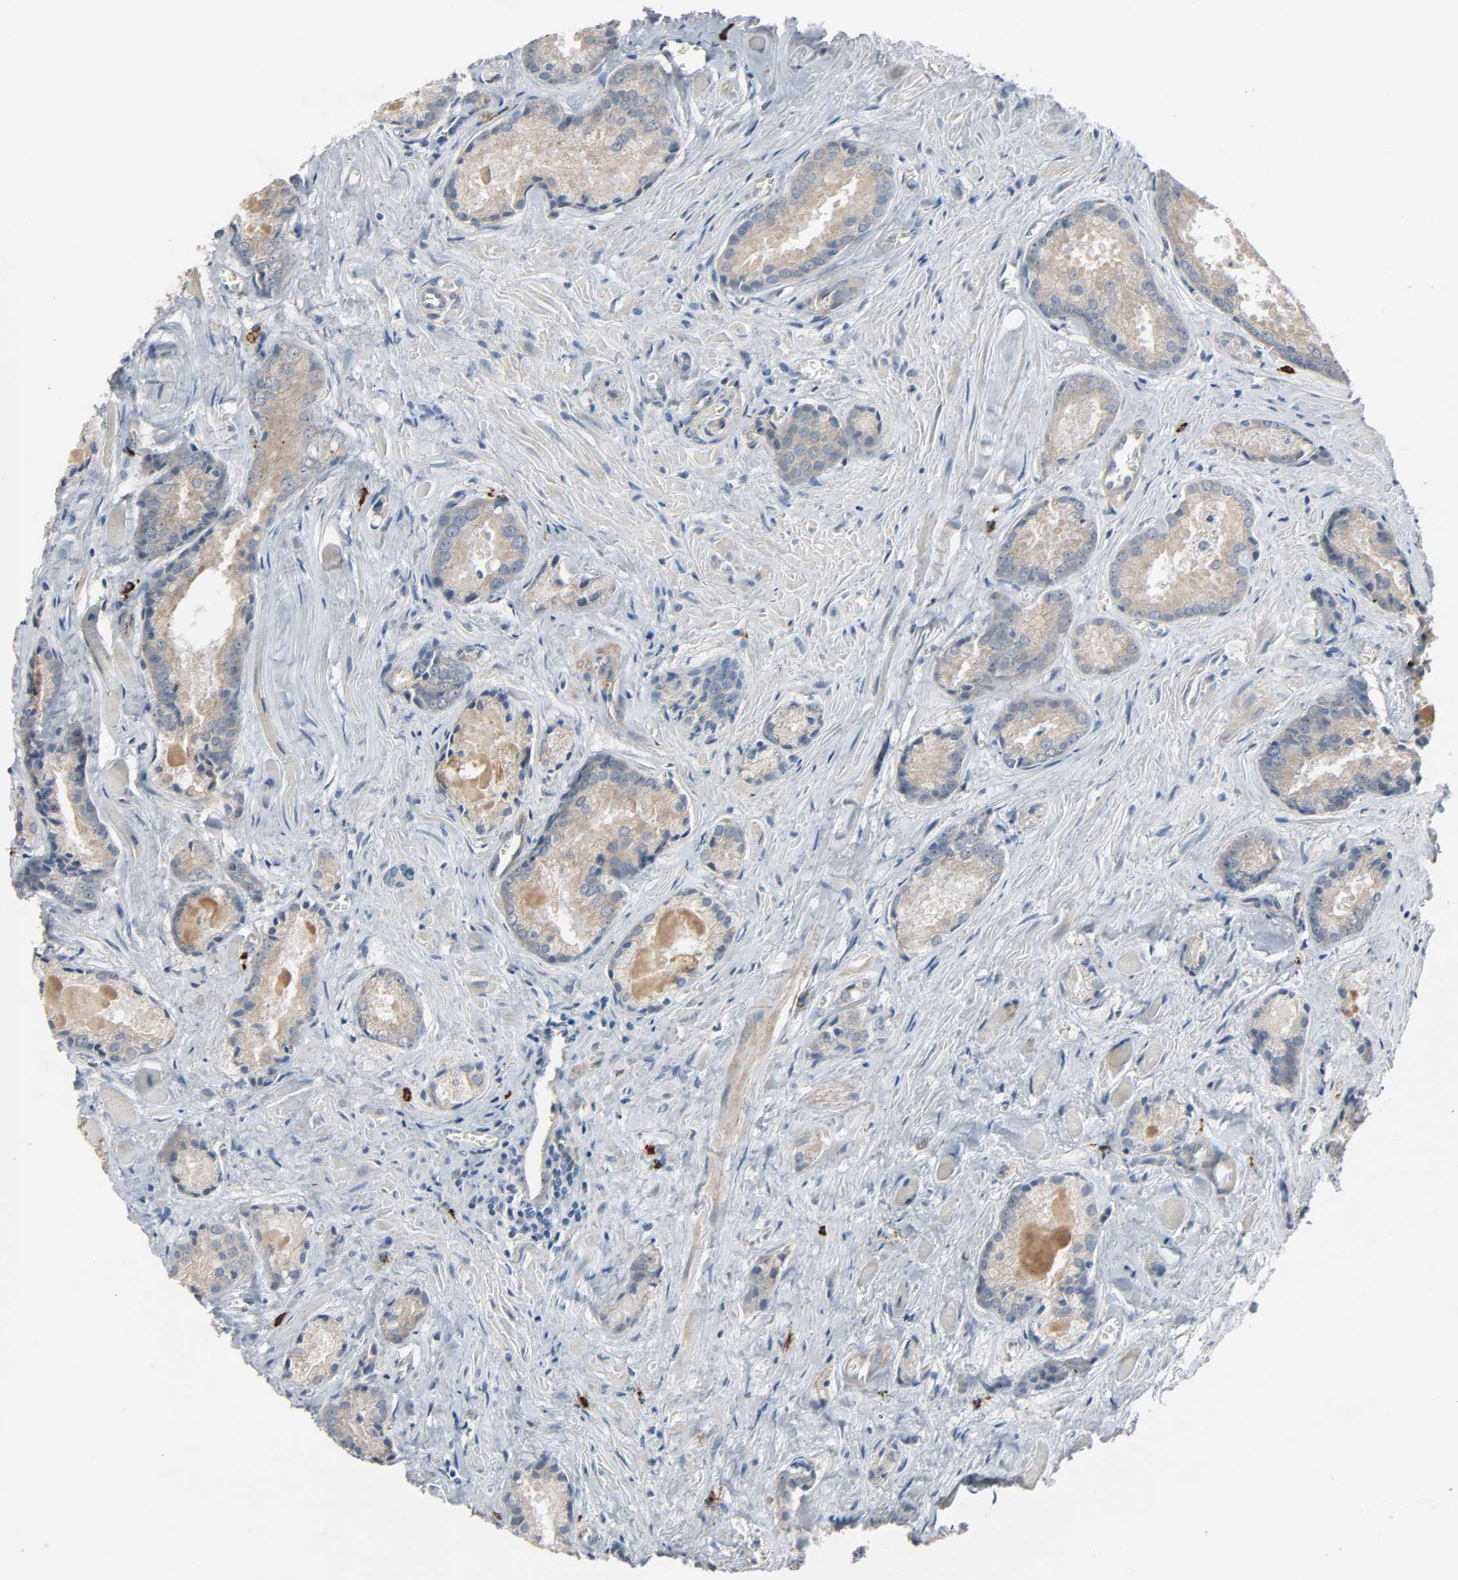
{"staining": {"intensity": "weak", "quantity": "25%-75%", "location": "cytoplasmic/membranous"}, "tissue": "prostate cancer", "cell_type": "Tumor cells", "image_type": "cancer", "snomed": [{"axis": "morphology", "description": "Adenocarcinoma, Low grade"}, {"axis": "topography", "description": "Prostate"}], "caption": "Tumor cells demonstrate low levels of weak cytoplasmic/membranous staining in about 25%-75% of cells in human prostate adenocarcinoma (low-grade). Immunohistochemistry stains the protein in brown and the nuclei are stained blue.", "gene": "LIMCH1", "patient": {"sex": "male", "age": 64}}